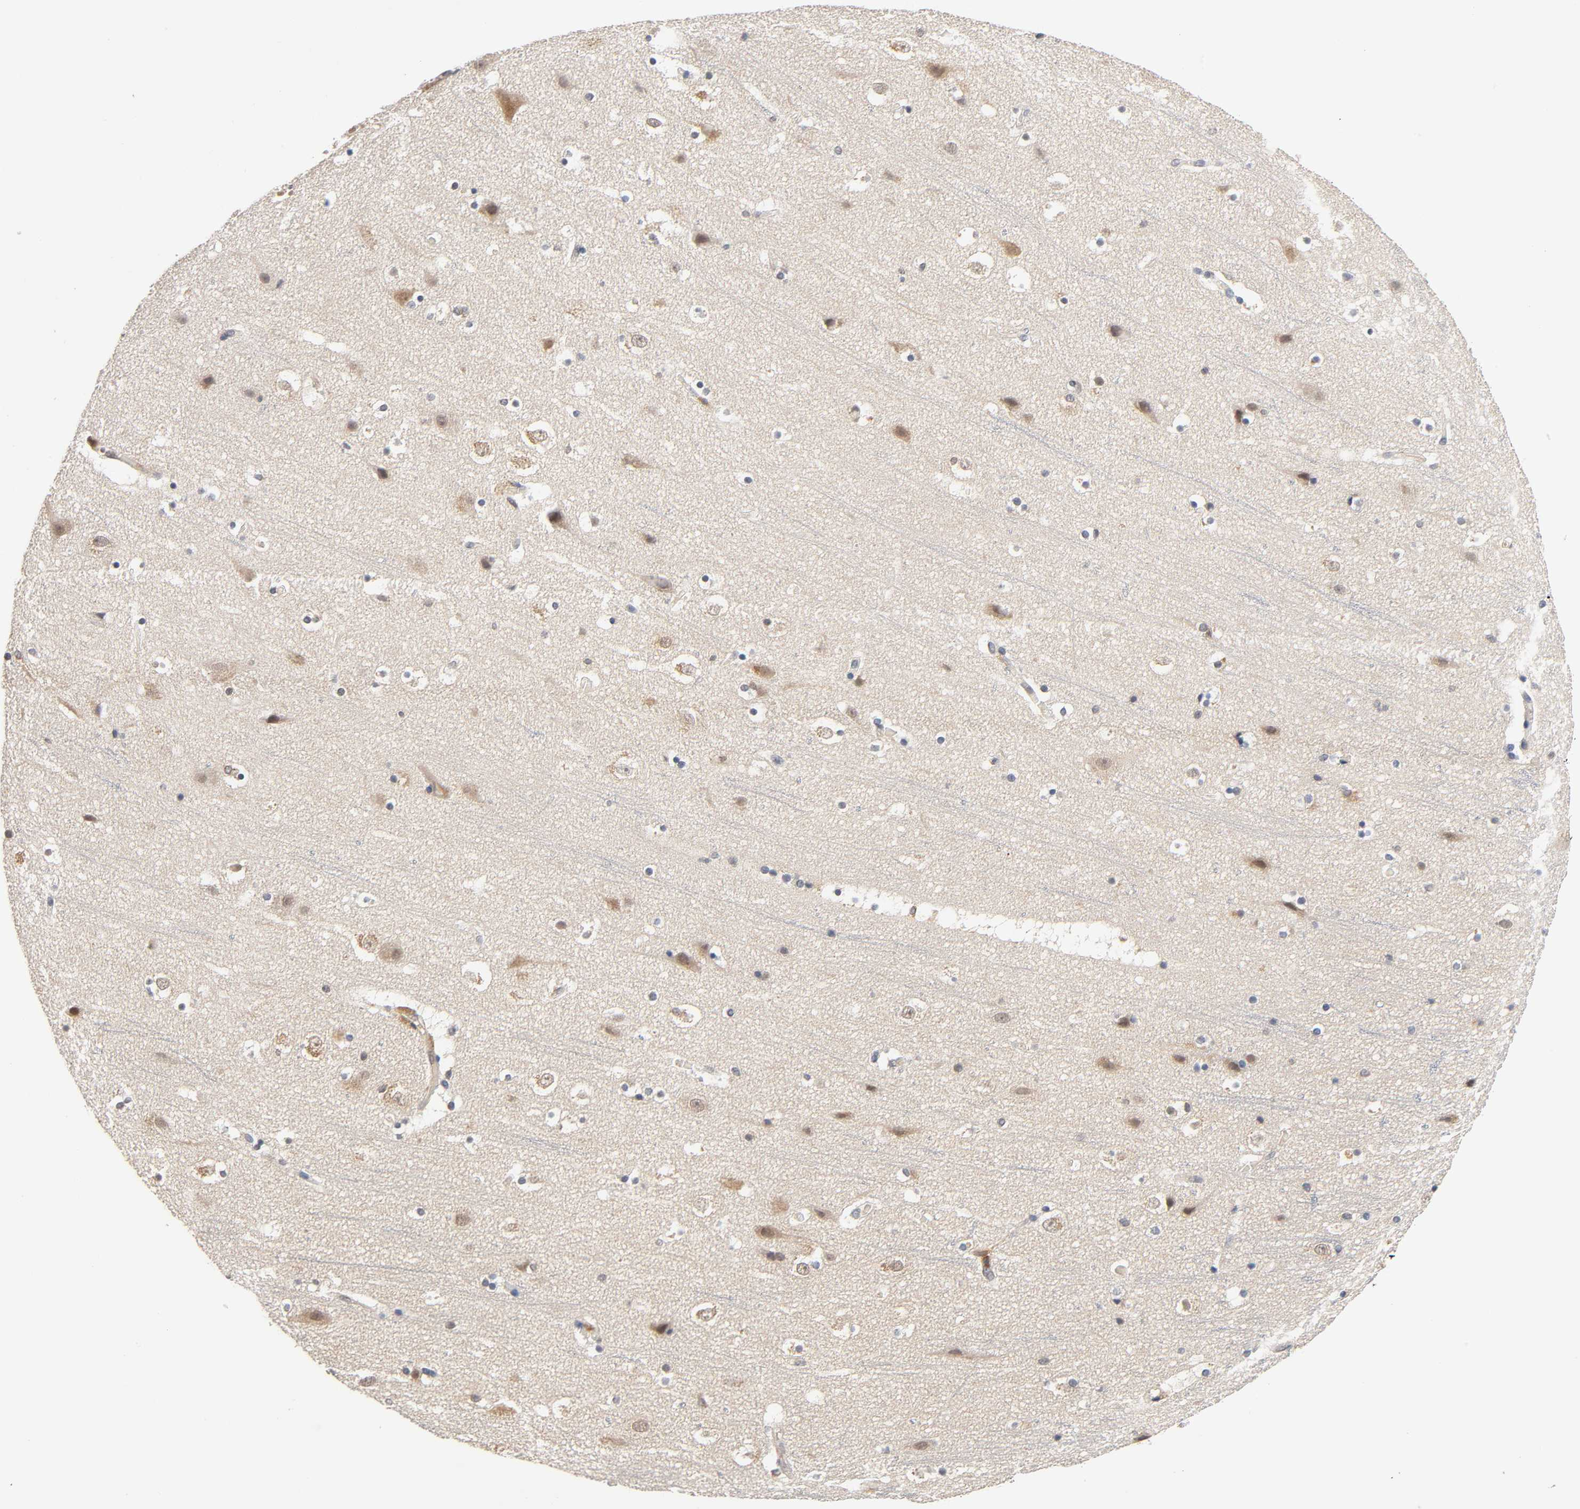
{"staining": {"intensity": "weak", "quantity": "25%-75%", "location": "cytoplasmic/membranous"}, "tissue": "cerebral cortex", "cell_type": "Endothelial cells", "image_type": "normal", "snomed": [{"axis": "morphology", "description": "Normal tissue, NOS"}, {"axis": "topography", "description": "Cerebral cortex"}], "caption": "A histopathology image of cerebral cortex stained for a protein displays weak cytoplasmic/membranous brown staining in endothelial cells.", "gene": "ACTR2", "patient": {"sex": "male", "age": 45}}